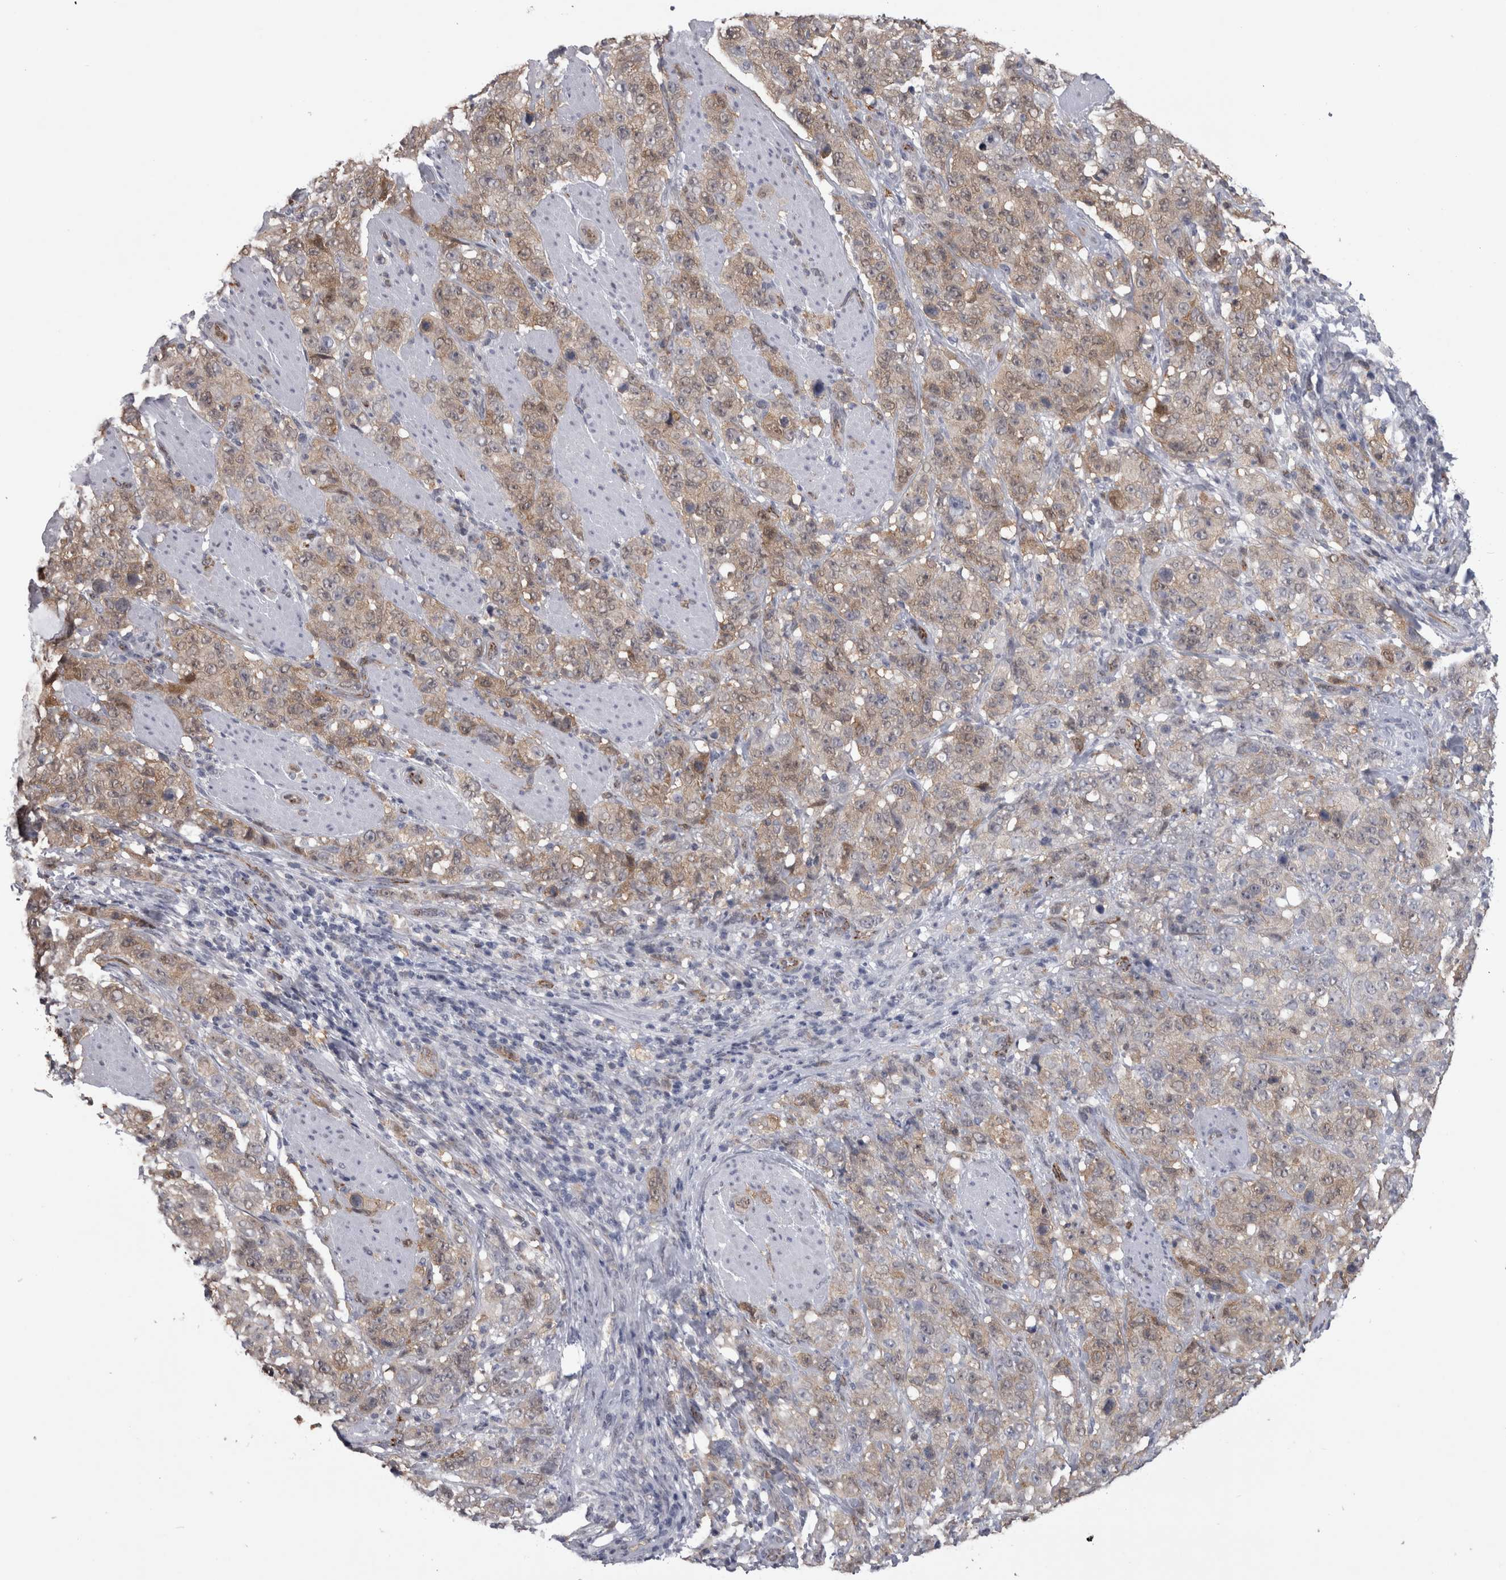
{"staining": {"intensity": "weak", "quantity": "25%-75%", "location": "cytoplasmic/membranous"}, "tissue": "stomach cancer", "cell_type": "Tumor cells", "image_type": "cancer", "snomed": [{"axis": "morphology", "description": "Adenocarcinoma, NOS"}, {"axis": "topography", "description": "Stomach"}], "caption": "DAB immunohistochemical staining of human adenocarcinoma (stomach) displays weak cytoplasmic/membranous protein positivity in about 25%-75% of tumor cells.", "gene": "ACOT7", "patient": {"sex": "male", "age": 48}}